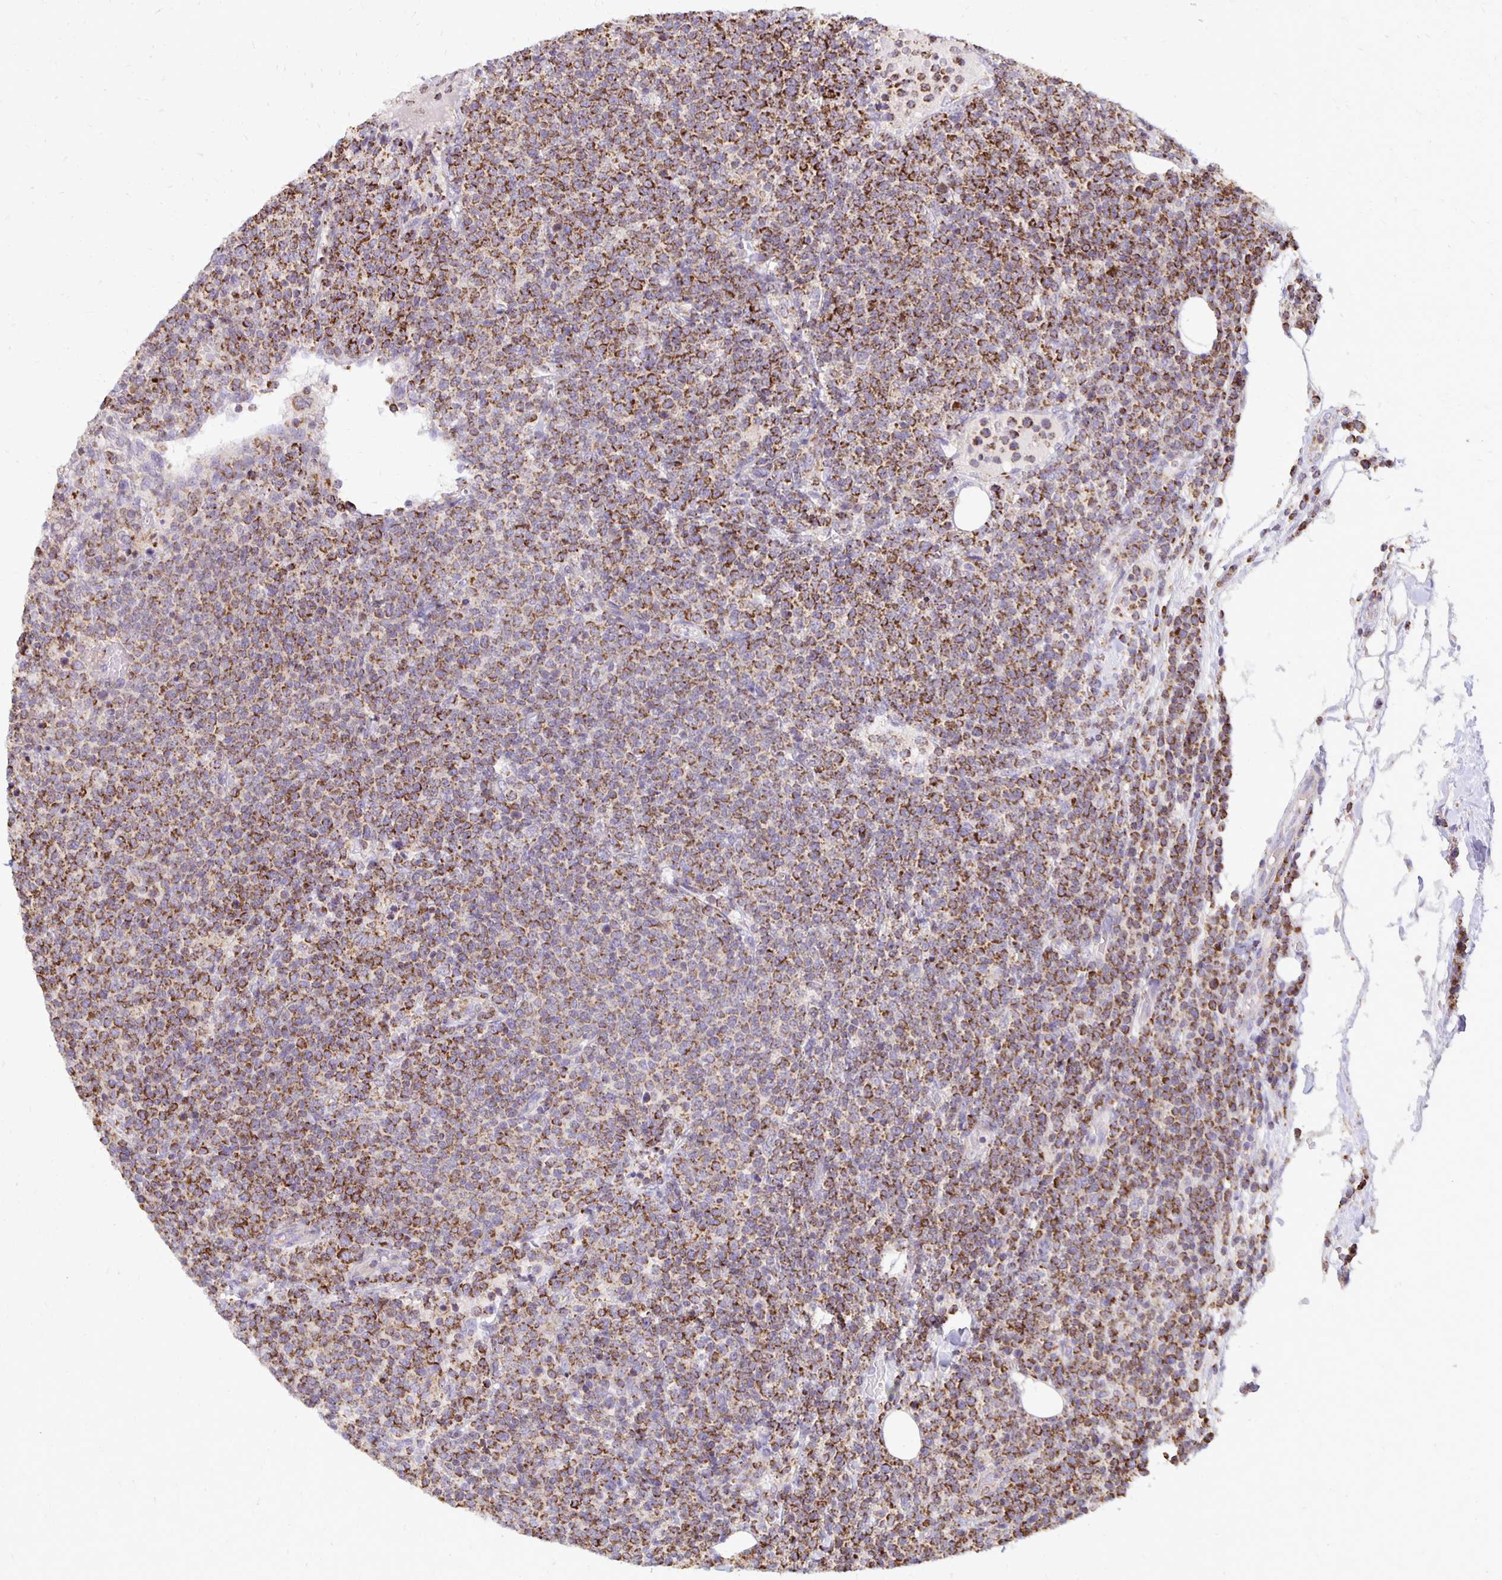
{"staining": {"intensity": "moderate", "quantity": ">75%", "location": "cytoplasmic/membranous"}, "tissue": "lymphoma", "cell_type": "Tumor cells", "image_type": "cancer", "snomed": [{"axis": "morphology", "description": "Malignant lymphoma, non-Hodgkin's type, High grade"}, {"axis": "topography", "description": "Lymph node"}], "caption": "An IHC micrograph of tumor tissue is shown. Protein staining in brown highlights moderate cytoplasmic/membranous positivity in malignant lymphoma, non-Hodgkin's type (high-grade) within tumor cells.", "gene": "IER3", "patient": {"sex": "male", "age": 61}}